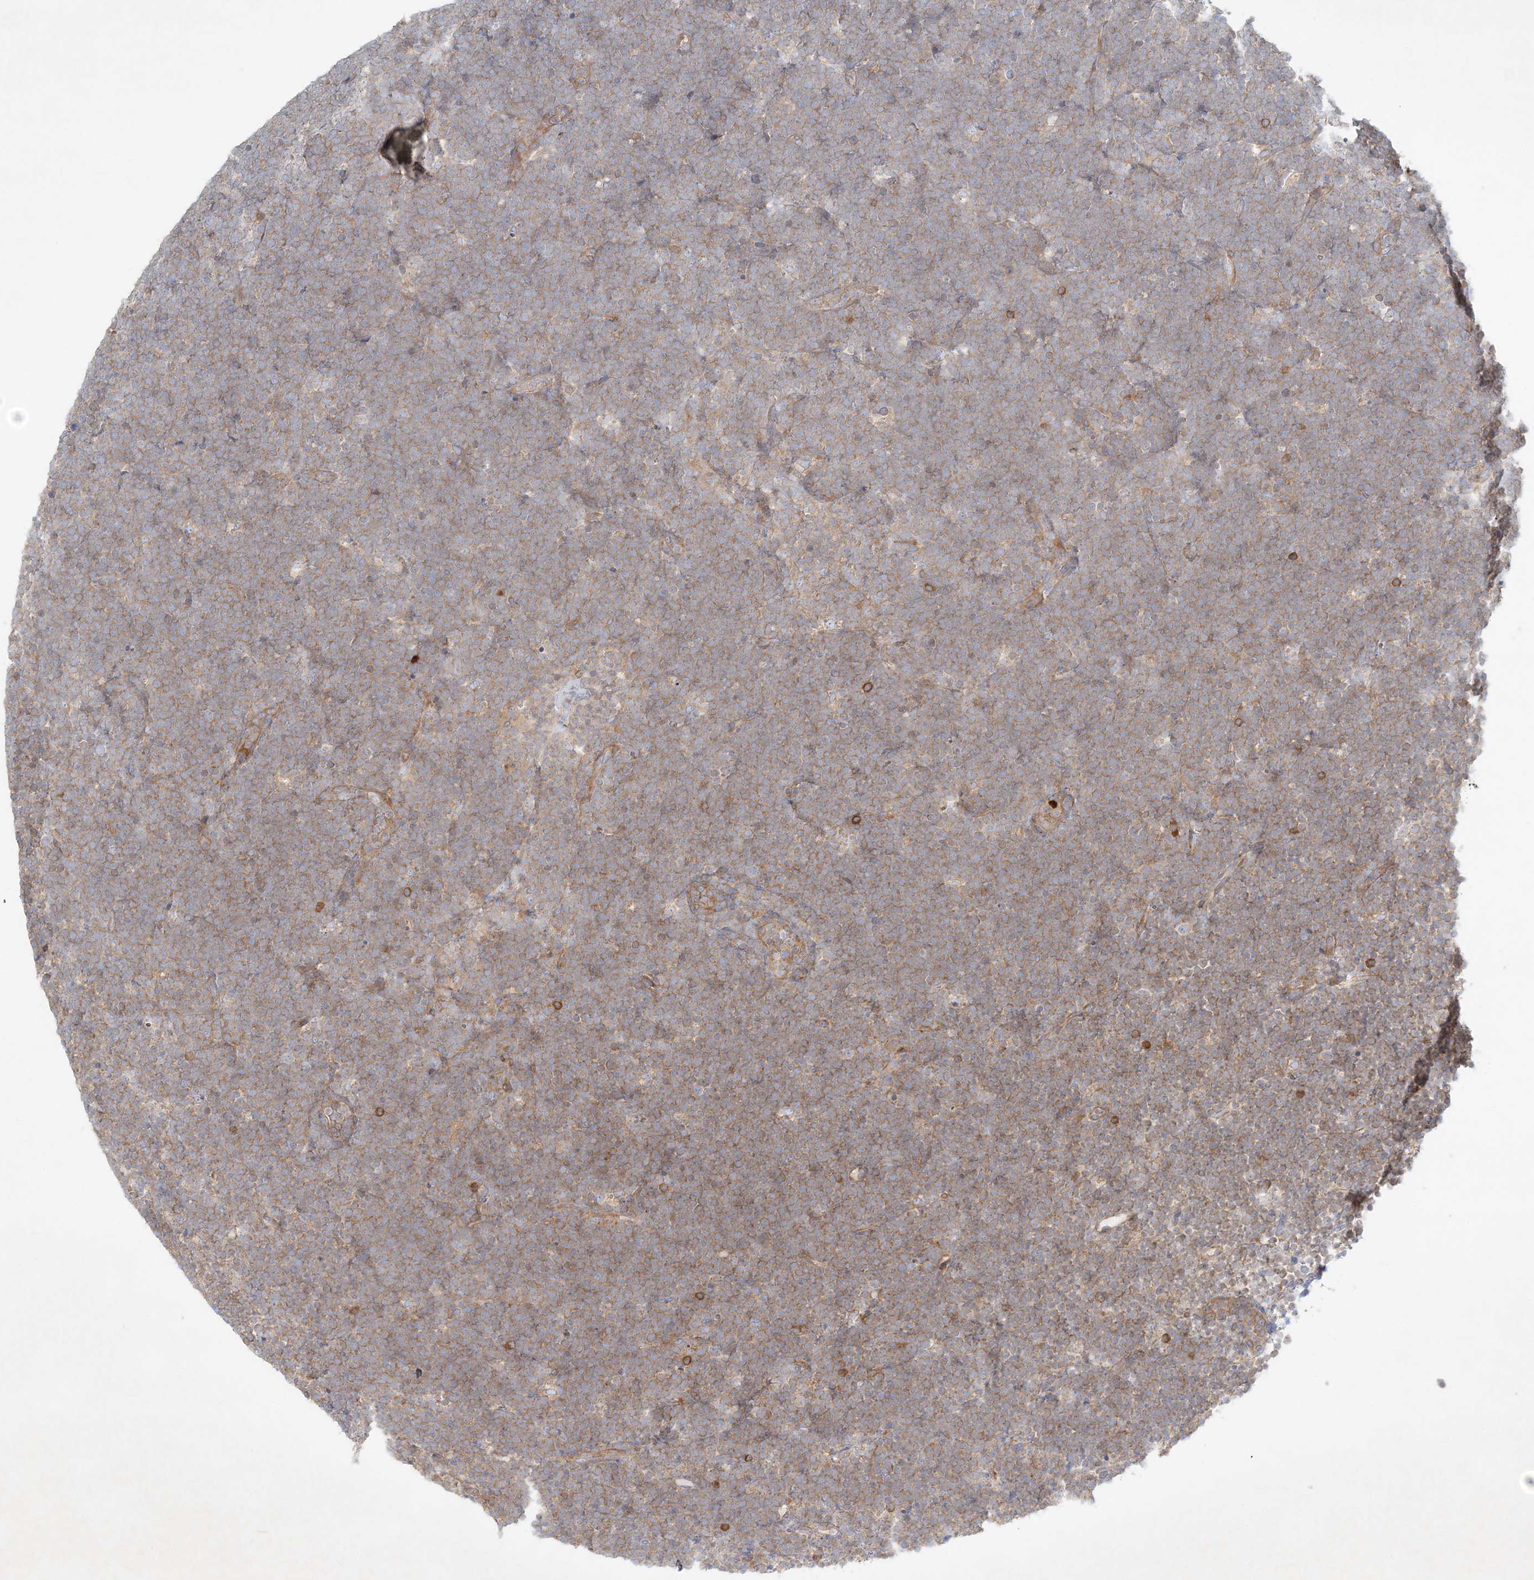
{"staining": {"intensity": "weak", "quantity": ">75%", "location": "cytoplasmic/membranous"}, "tissue": "lymphoma", "cell_type": "Tumor cells", "image_type": "cancer", "snomed": [{"axis": "morphology", "description": "Malignant lymphoma, non-Hodgkin's type, High grade"}, {"axis": "topography", "description": "Lymph node"}], "caption": "High-grade malignant lymphoma, non-Hodgkin's type stained with DAB (3,3'-diaminobenzidine) immunohistochemistry (IHC) shows low levels of weak cytoplasmic/membranous expression in approximately >75% of tumor cells. (DAB (3,3'-diaminobenzidine) IHC, brown staining for protein, blue staining for nuclei).", "gene": "STK11IP", "patient": {"sex": "male", "age": 13}}